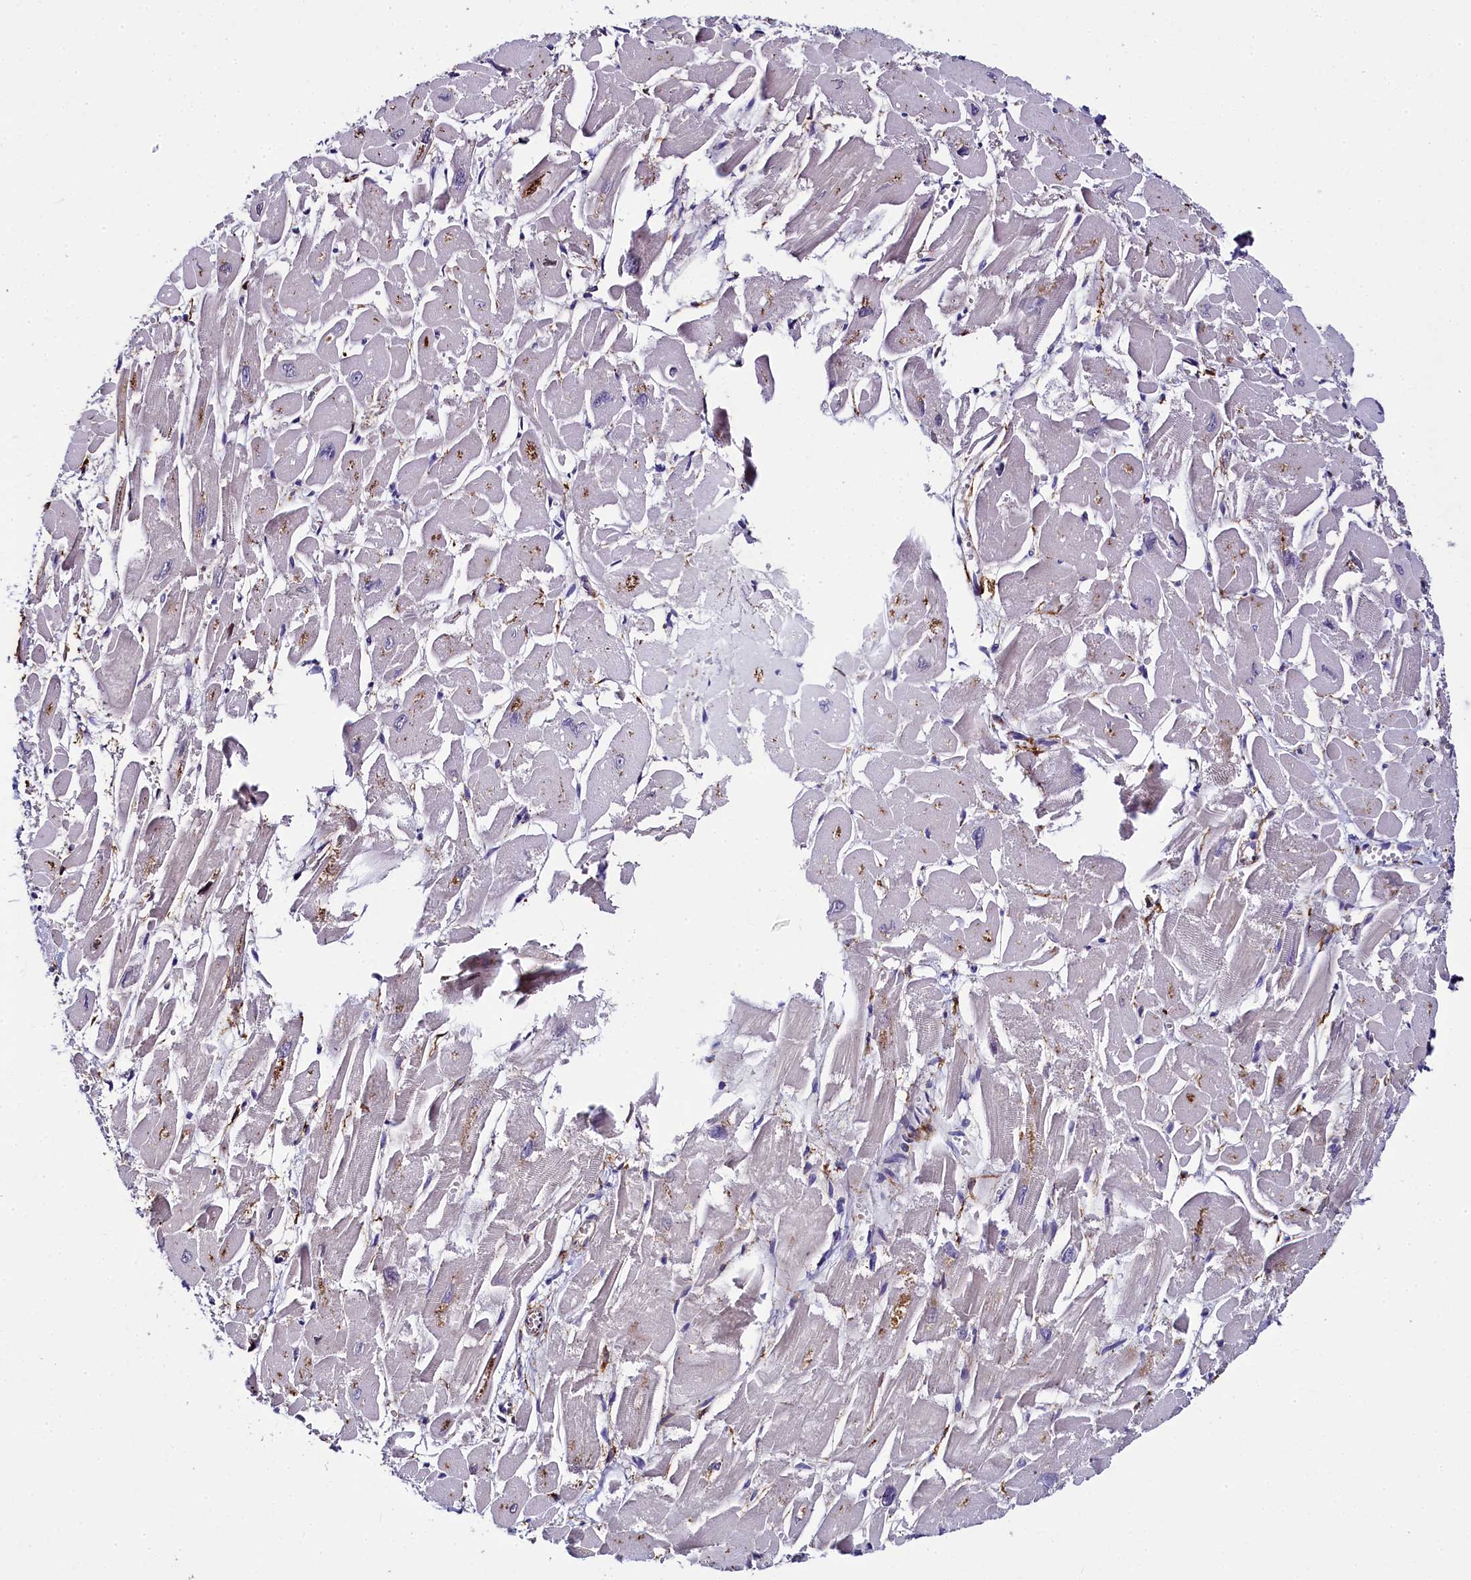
{"staining": {"intensity": "moderate", "quantity": "<25%", "location": "cytoplasmic/membranous"}, "tissue": "heart muscle", "cell_type": "Cardiomyocytes", "image_type": "normal", "snomed": [{"axis": "morphology", "description": "Normal tissue, NOS"}, {"axis": "topography", "description": "Heart"}], "caption": "Immunohistochemistry (DAB (3,3'-diaminobenzidine)) staining of unremarkable human heart muscle demonstrates moderate cytoplasmic/membranous protein staining in approximately <25% of cardiomyocytes.", "gene": "MRC2", "patient": {"sex": "male", "age": 54}}